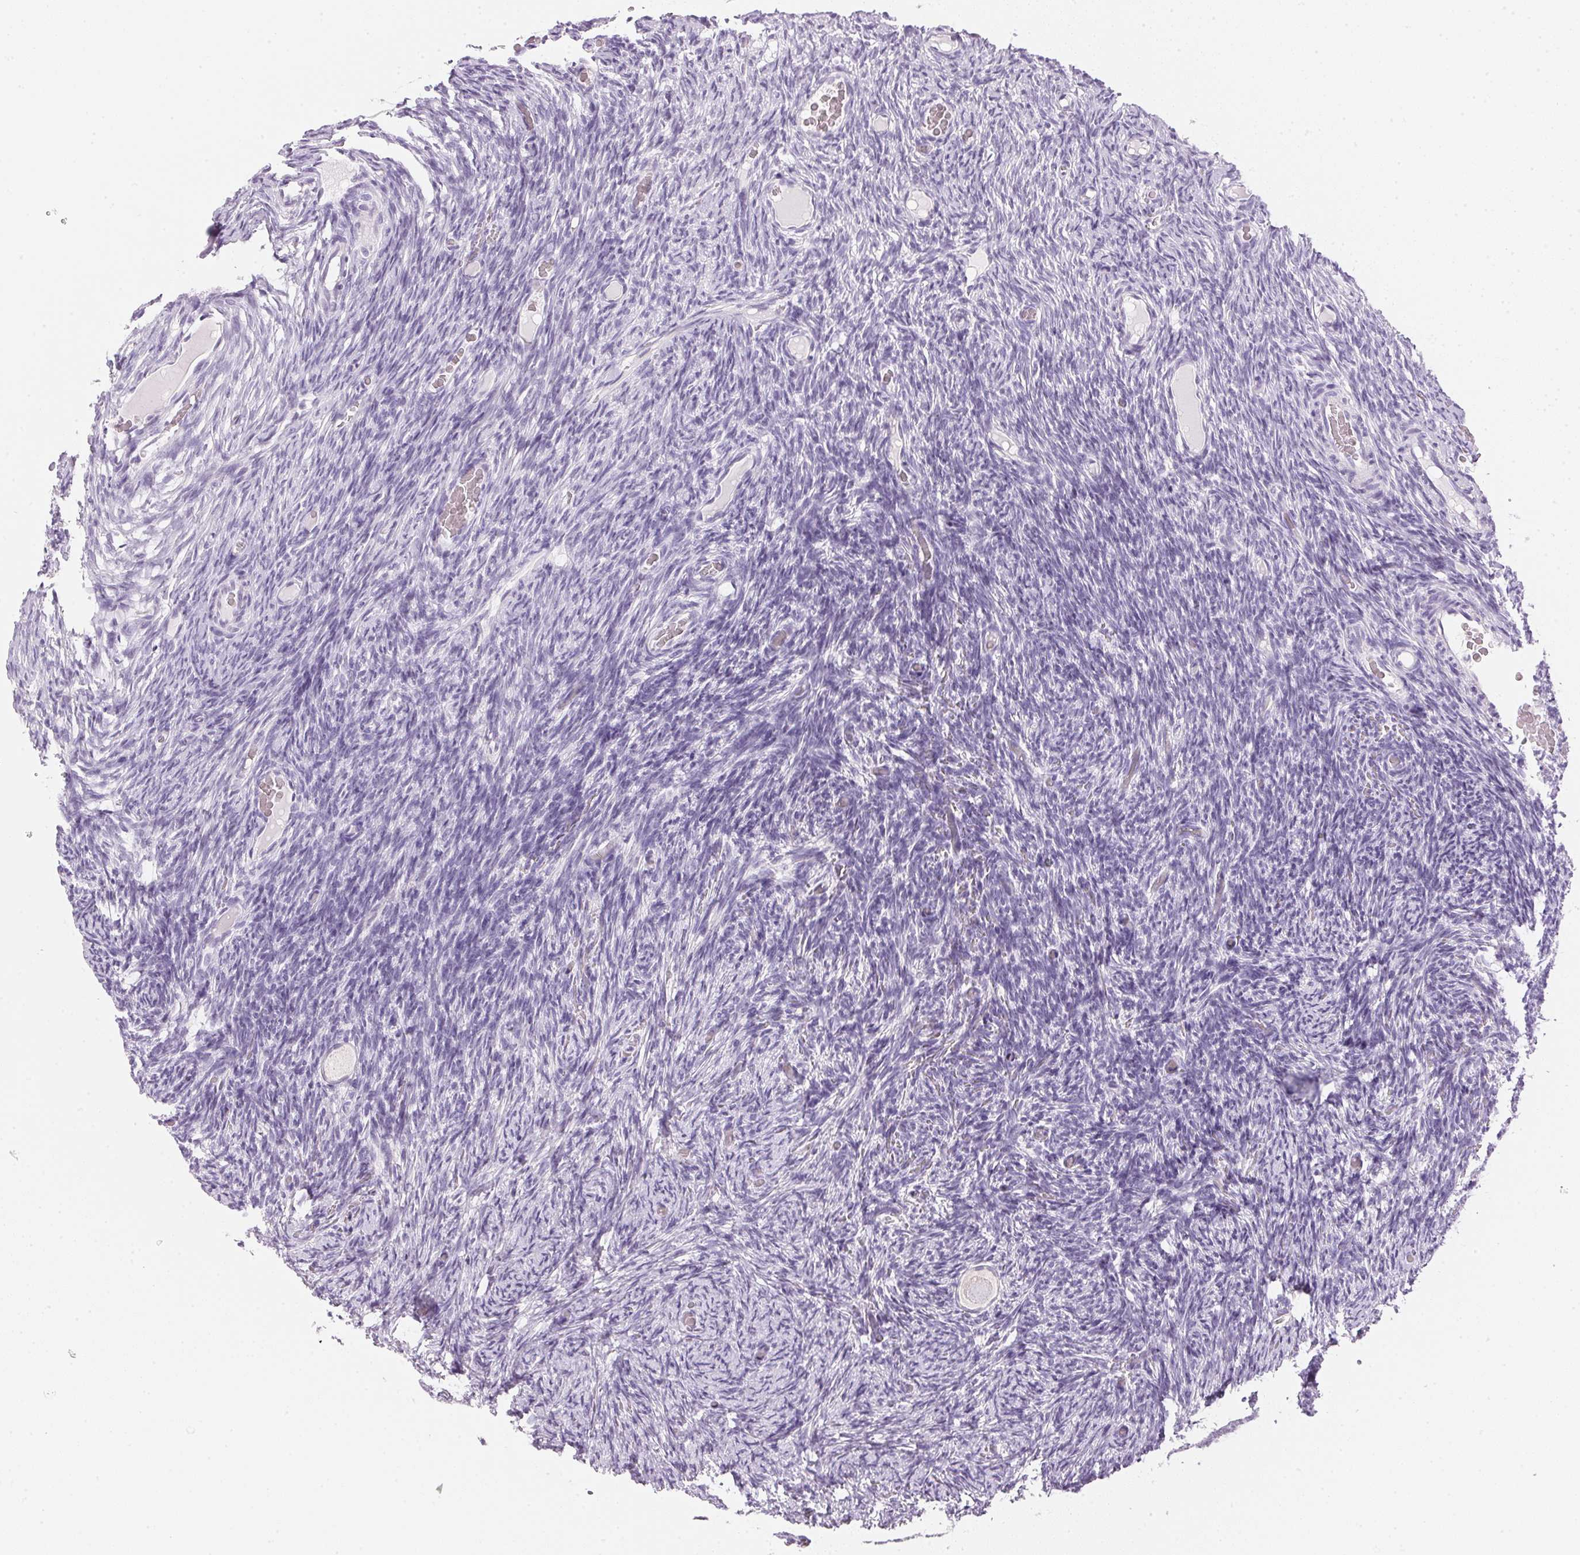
{"staining": {"intensity": "negative", "quantity": "none", "location": "none"}, "tissue": "ovary", "cell_type": "Follicle cells", "image_type": "normal", "snomed": [{"axis": "morphology", "description": "Normal tissue, NOS"}, {"axis": "topography", "description": "Ovary"}], "caption": "Ovary stained for a protein using IHC shows no staining follicle cells.", "gene": "IGFBP1", "patient": {"sex": "female", "age": 34}}